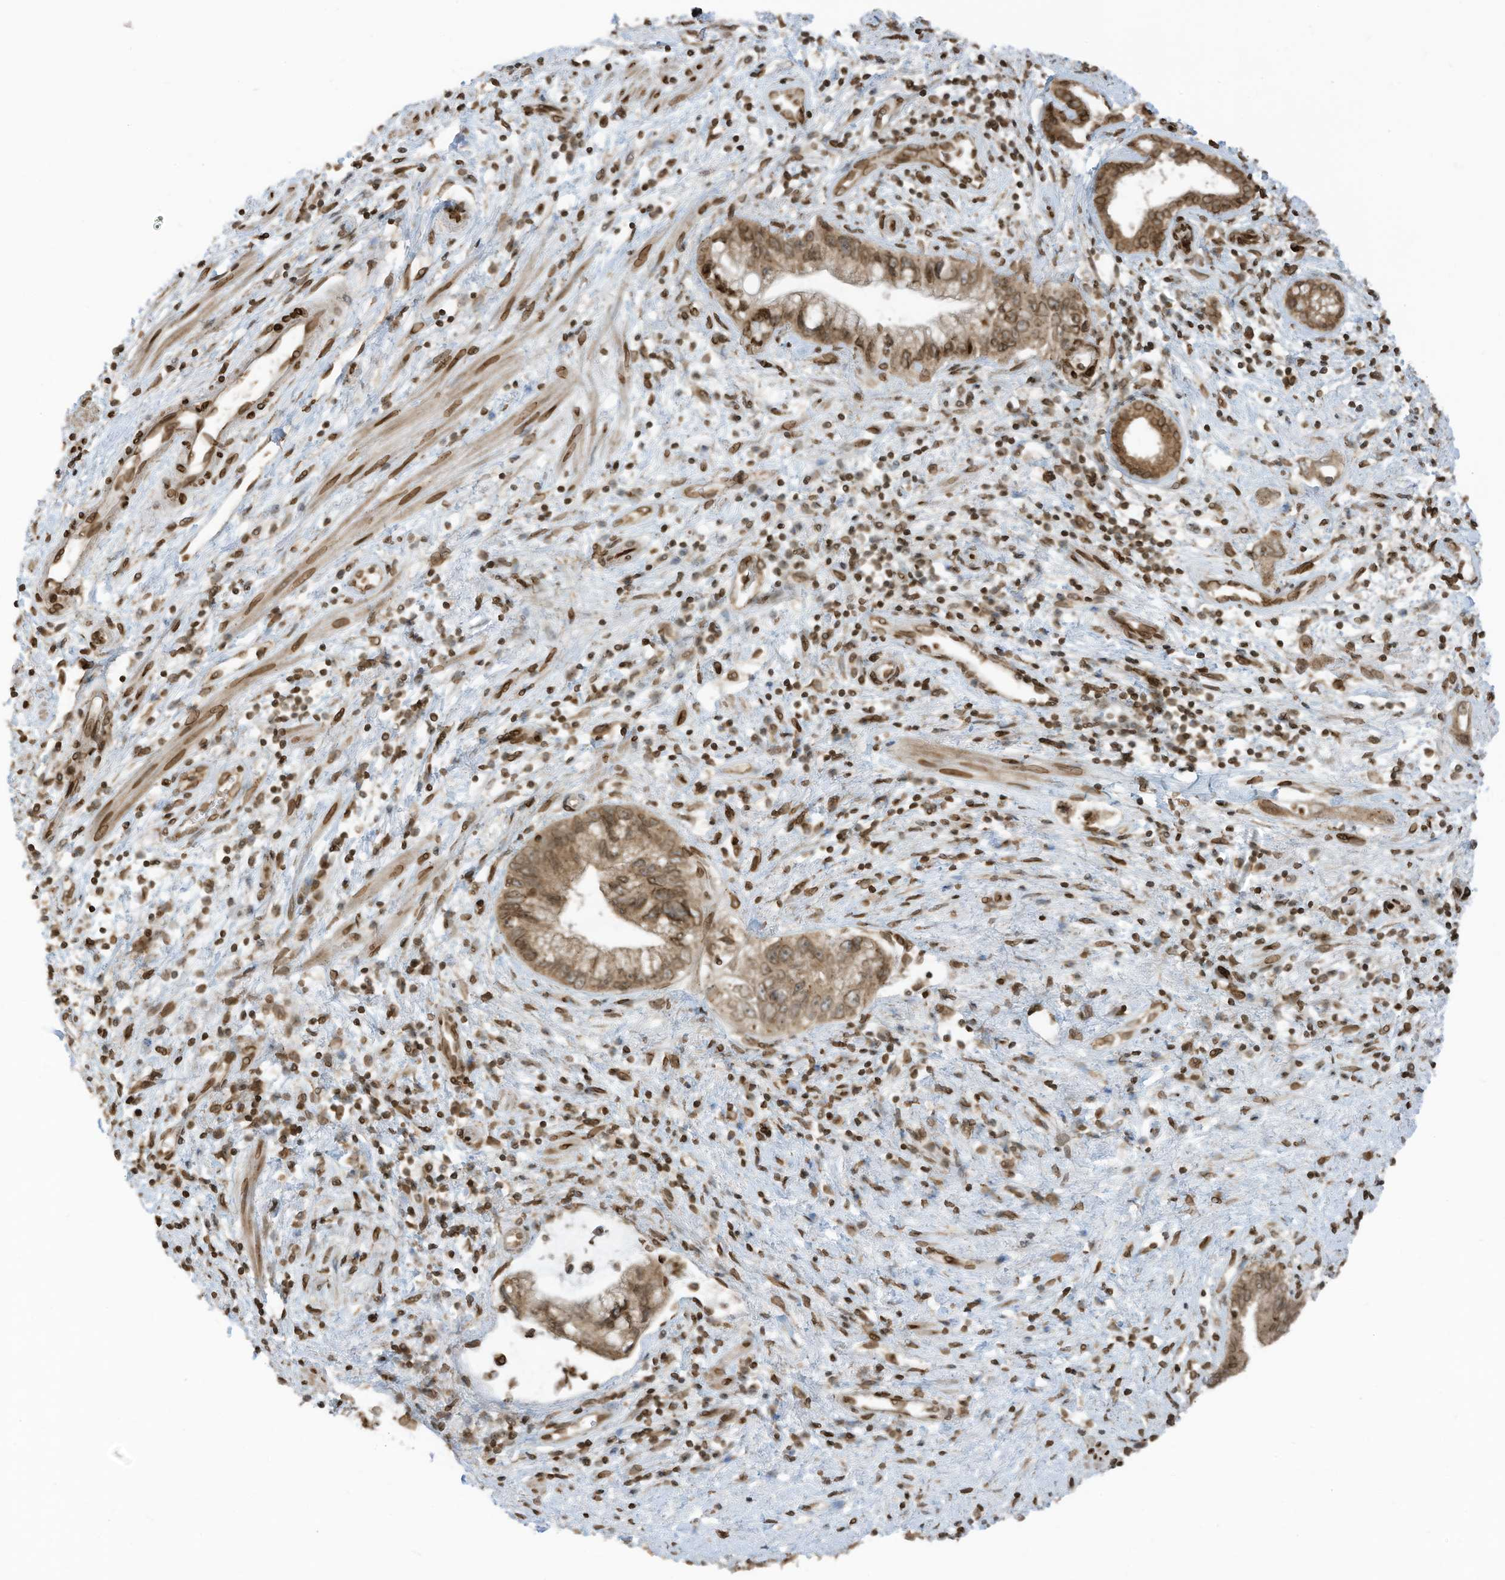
{"staining": {"intensity": "moderate", "quantity": ">75%", "location": "cytoplasmic/membranous,nuclear"}, "tissue": "pancreatic cancer", "cell_type": "Tumor cells", "image_type": "cancer", "snomed": [{"axis": "morphology", "description": "Adenocarcinoma, NOS"}, {"axis": "topography", "description": "Pancreas"}], "caption": "A medium amount of moderate cytoplasmic/membranous and nuclear positivity is identified in about >75% of tumor cells in adenocarcinoma (pancreatic) tissue. (DAB IHC, brown staining for protein, blue staining for nuclei).", "gene": "RABL3", "patient": {"sex": "female", "age": 73}}